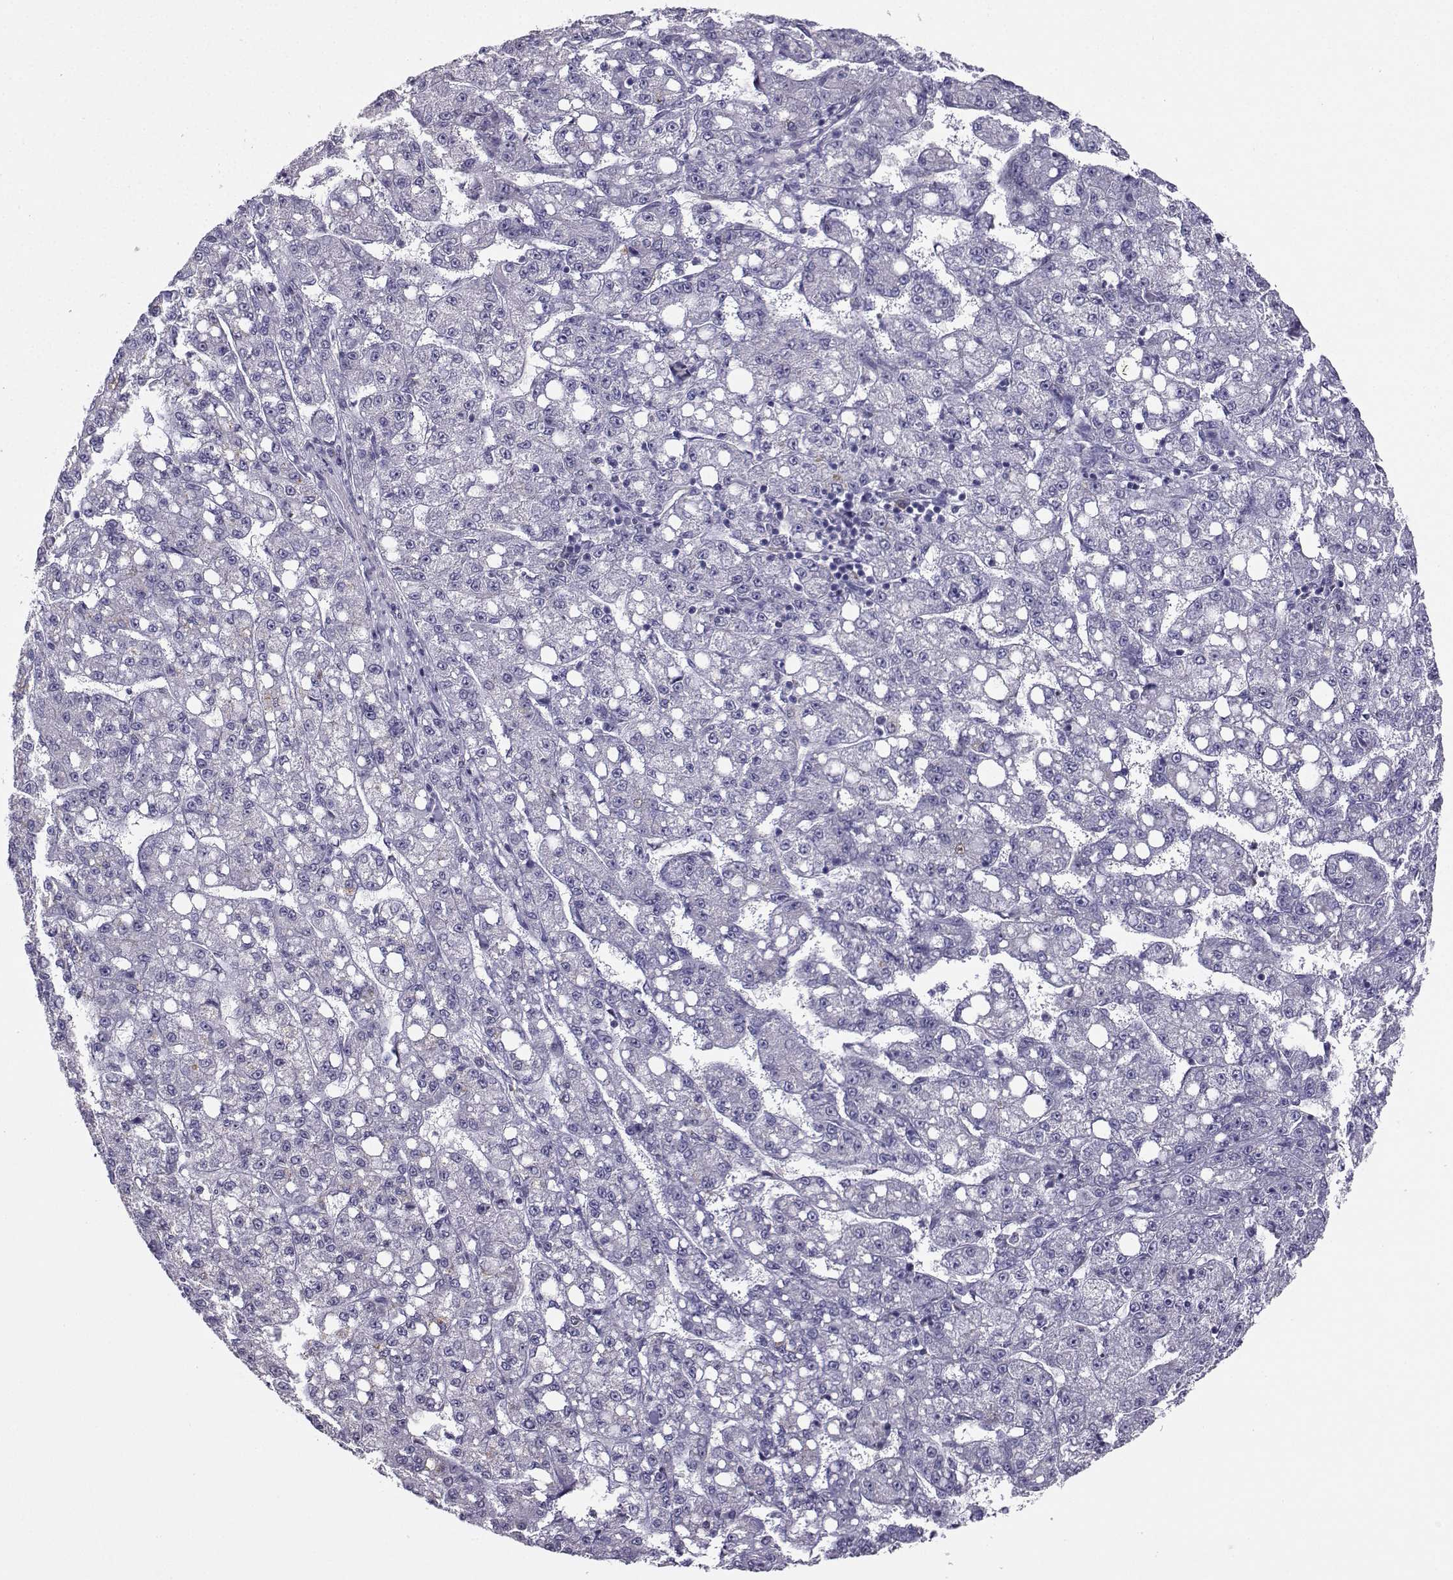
{"staining": {"intensity": "negative", "quantity": "none", "location": "none"}, "tissue": "liver cancer", "cell_type": "Tumor cells", "image_type": "cancer", "snomed": [{"axis": "morphology", "description": "Carcinoma, Hepatocellular, NOS"}, {"axis": "topography", "description": "Liver"}], "caption": "Tumor cells show no significant positivity in liver cancer.", "gene": "TBR1", "patient": {"sex": "female", "age": 65}}